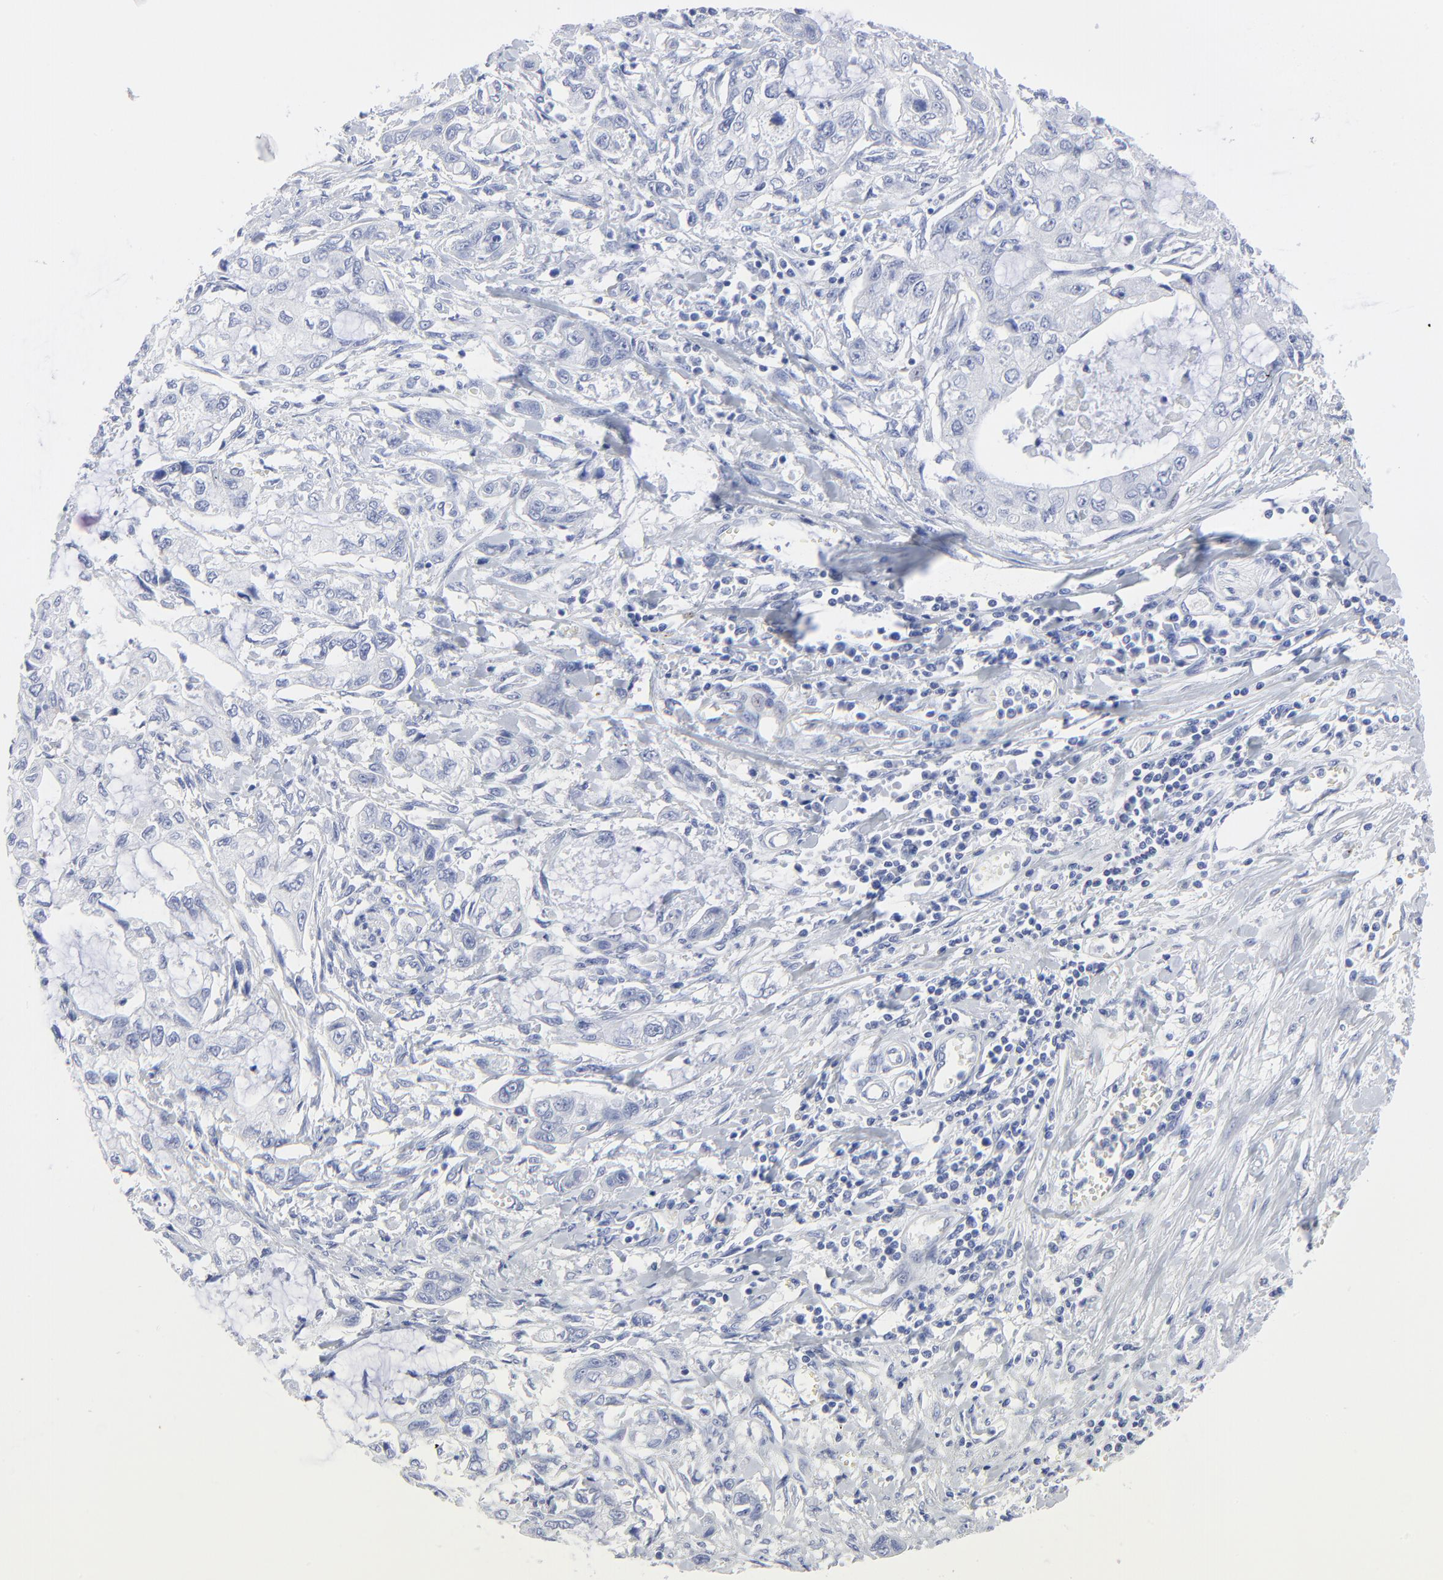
{"staining": {"intensity": "negative", "quantity": "none", "location": "none"}, "tissue": "stomach cancer", "cell_type": "Tumor cells", "image_type": "cancer", "snomed": [{"axis": "morphology", "description": "Adenocarcinoma, NOS"}, {"axis": "topography", "description": "Stomach, upper"}], "caption": "Photomicrograph shows no significant protein positivity in tumor cells of stomach cancer (adenocarcinoma).", "gene": "PSD3", "patient": {"sex": "female", "age": 52}}